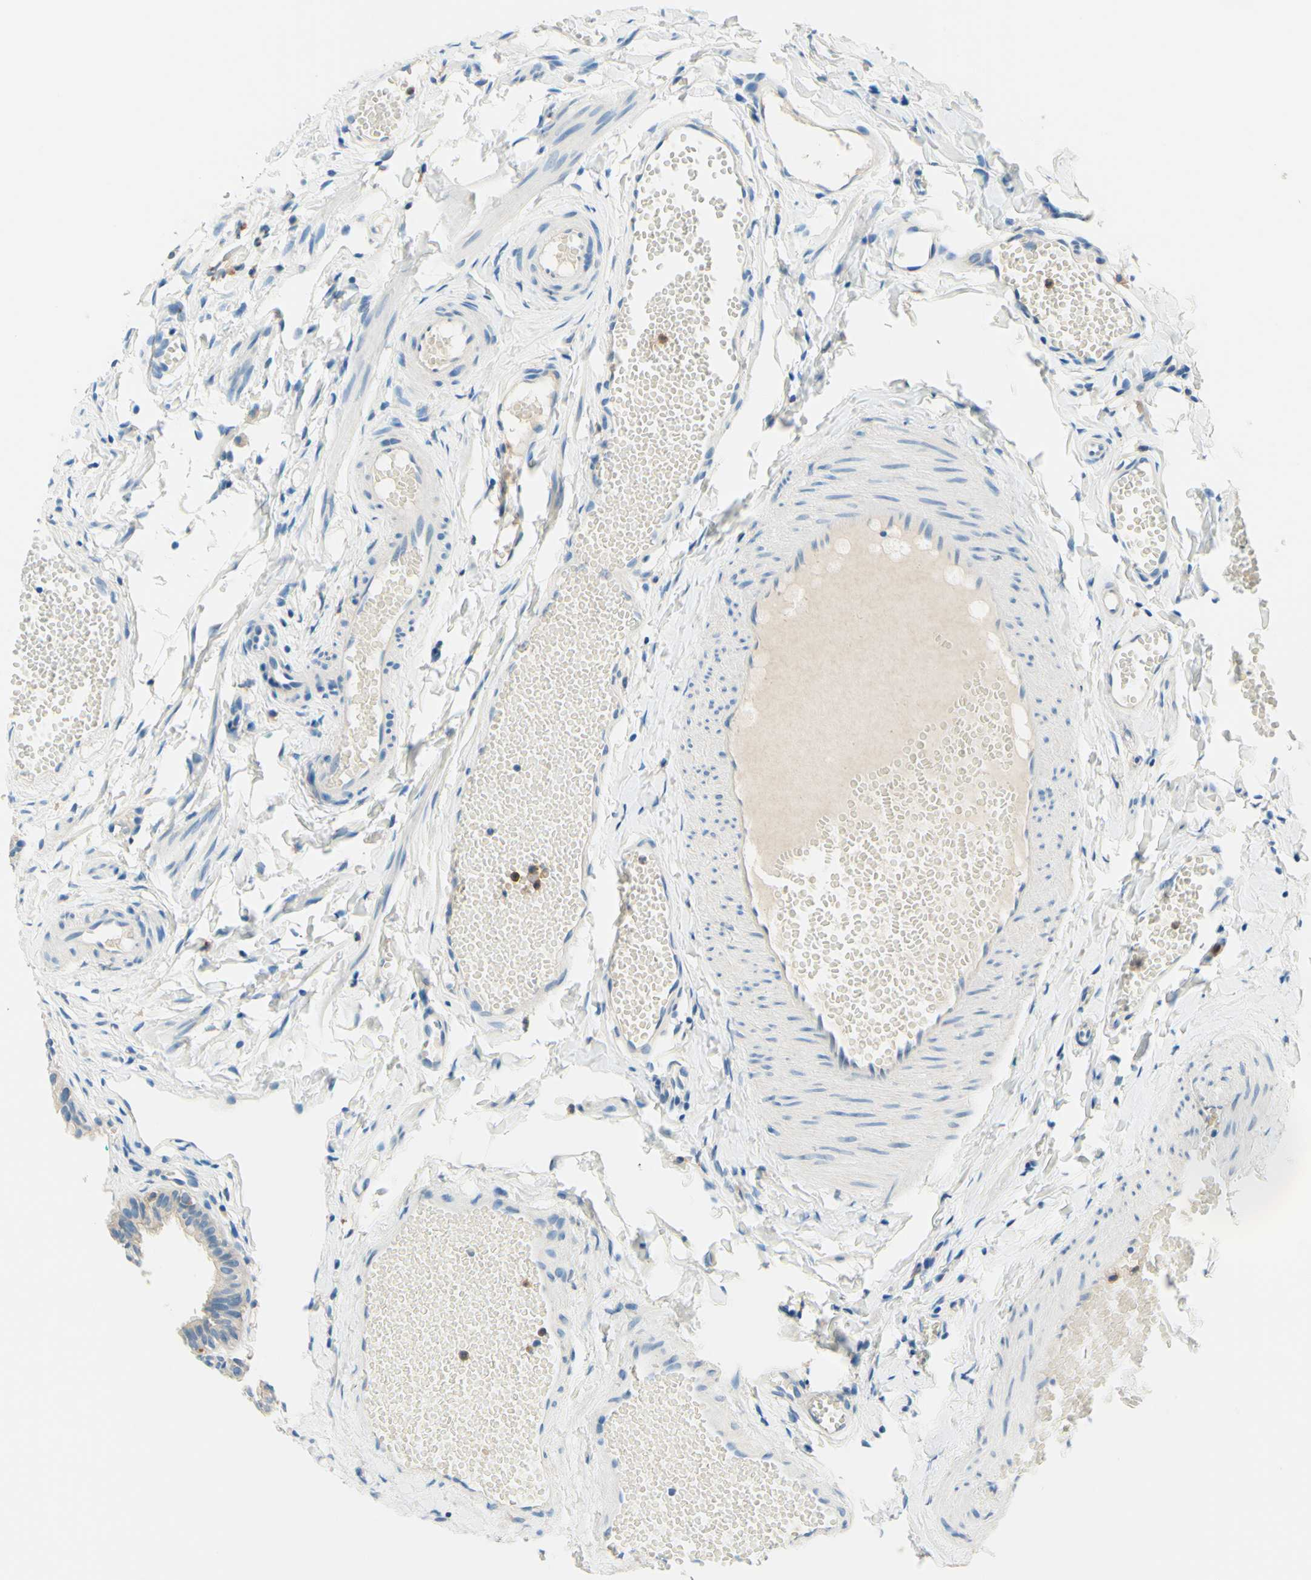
{"staining": {"intensity": "weak", "quantity": "25%-75%", "location": "cytoplasmic/membranous"}, "tissue": "fallopian tube", "cell_type": "Glandular cells", "image_type": "normal", "snomed": [{"axis": "morphology", "description": "Normal tissue, NOS"}, {"axis": "topography", "description": "Fallopian tube"}, {"axis": "topography", "description": "Placenta"}], "caption": "Protein expression by IHC exhibits weak cytoplasmic/membranous positivity in approximately 25%-75% of glandular cells in unremarkable fallopian tube.", "gene": "SIGLEC9", "patient": {"sex": "female", "age": 34}}